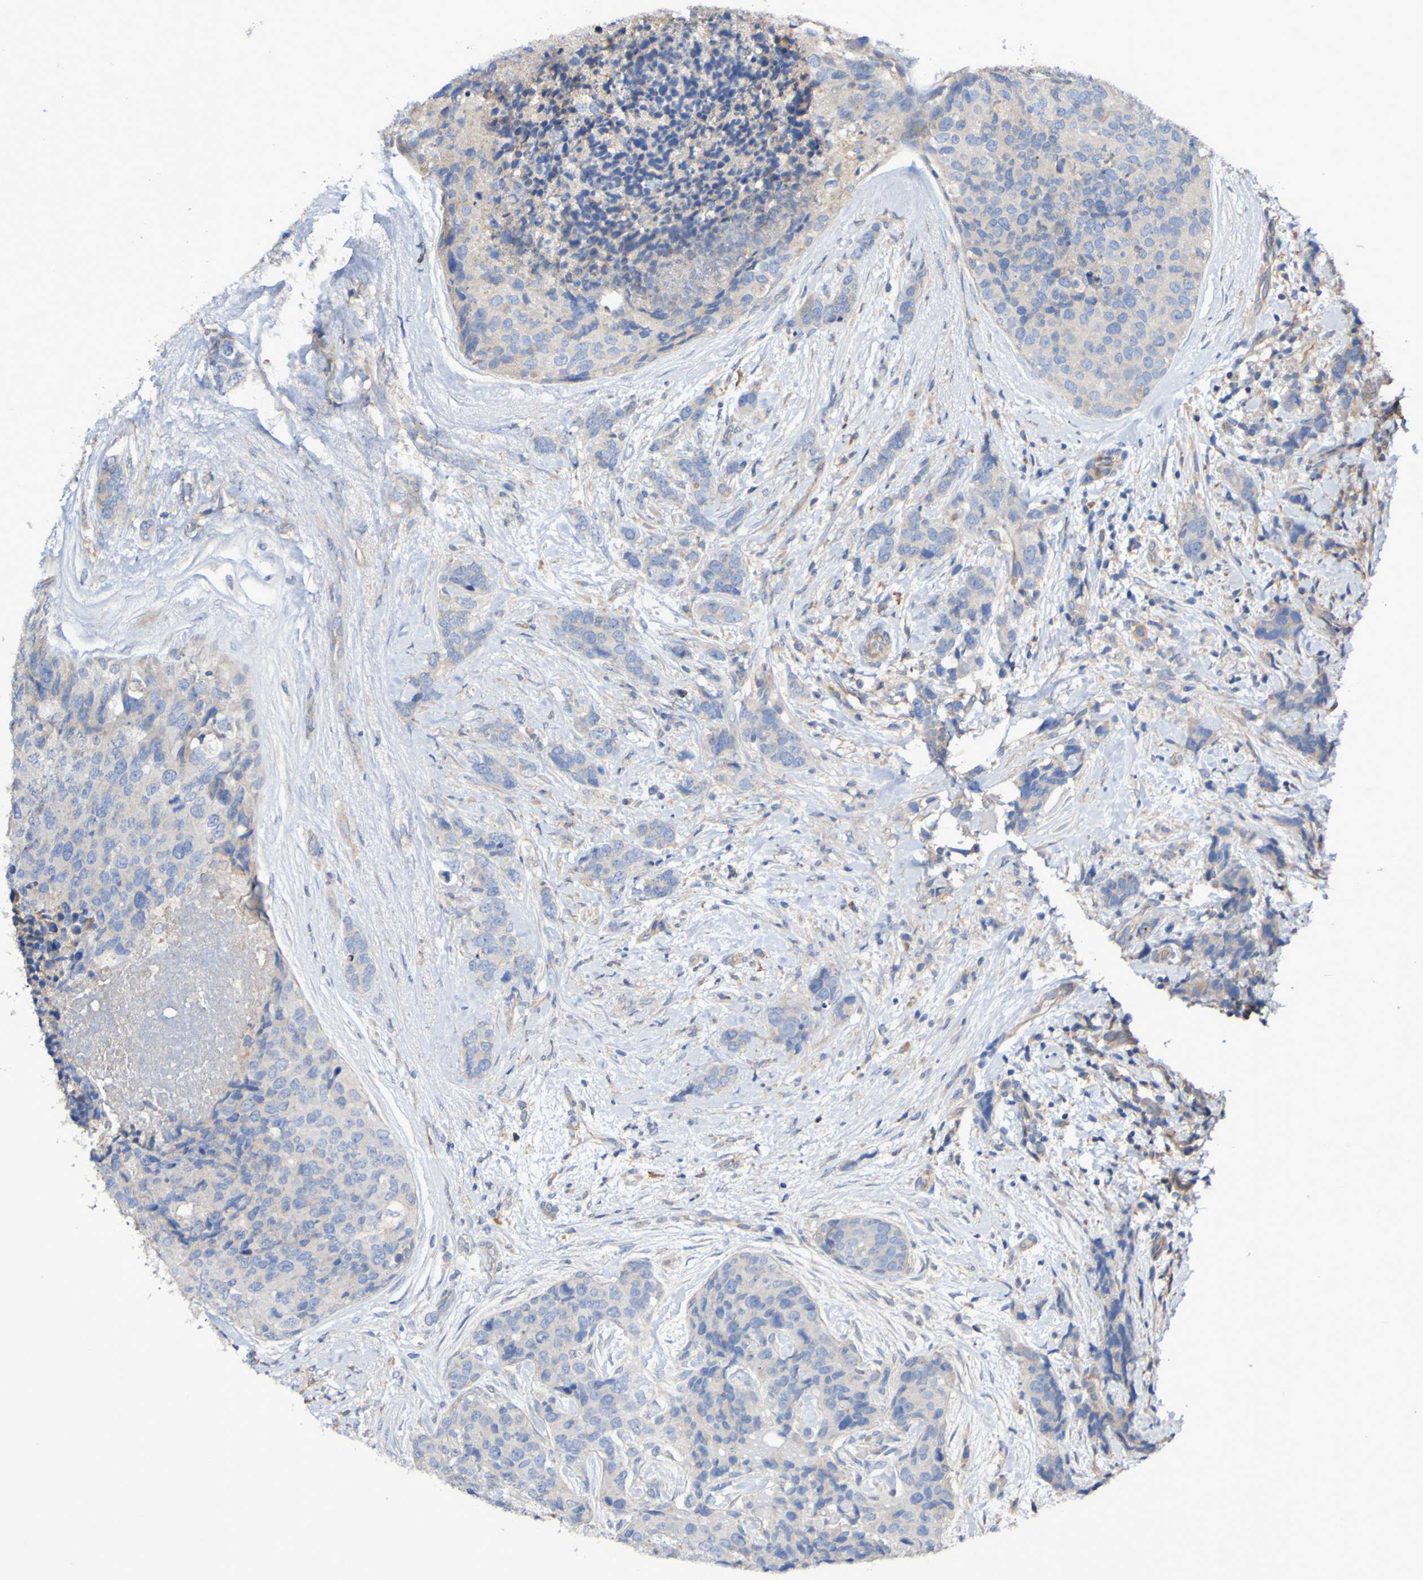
{"staining": {"intensity": "weak", "quantity": "<25%", "location": "cytoplasmic/membranous"}, "tissue": "breast cancer", "cell_type": "Tumor cells", "image_type": "cancer", "snomed": [{"axis": "morphology", "description": "Lobular carcinoma"}, {"axis": "topography", "description": "Breast"}], "caption": "High power microscopy micrograph of an immunohistochemistry histopathology image of breast cancer, revealing no significant expression in tumor cells. (DAB immunohistochemistry with hematoxylin counter stain).", "gene": "SYNJ1", "patient": {"sex": "female", "age": 59}}